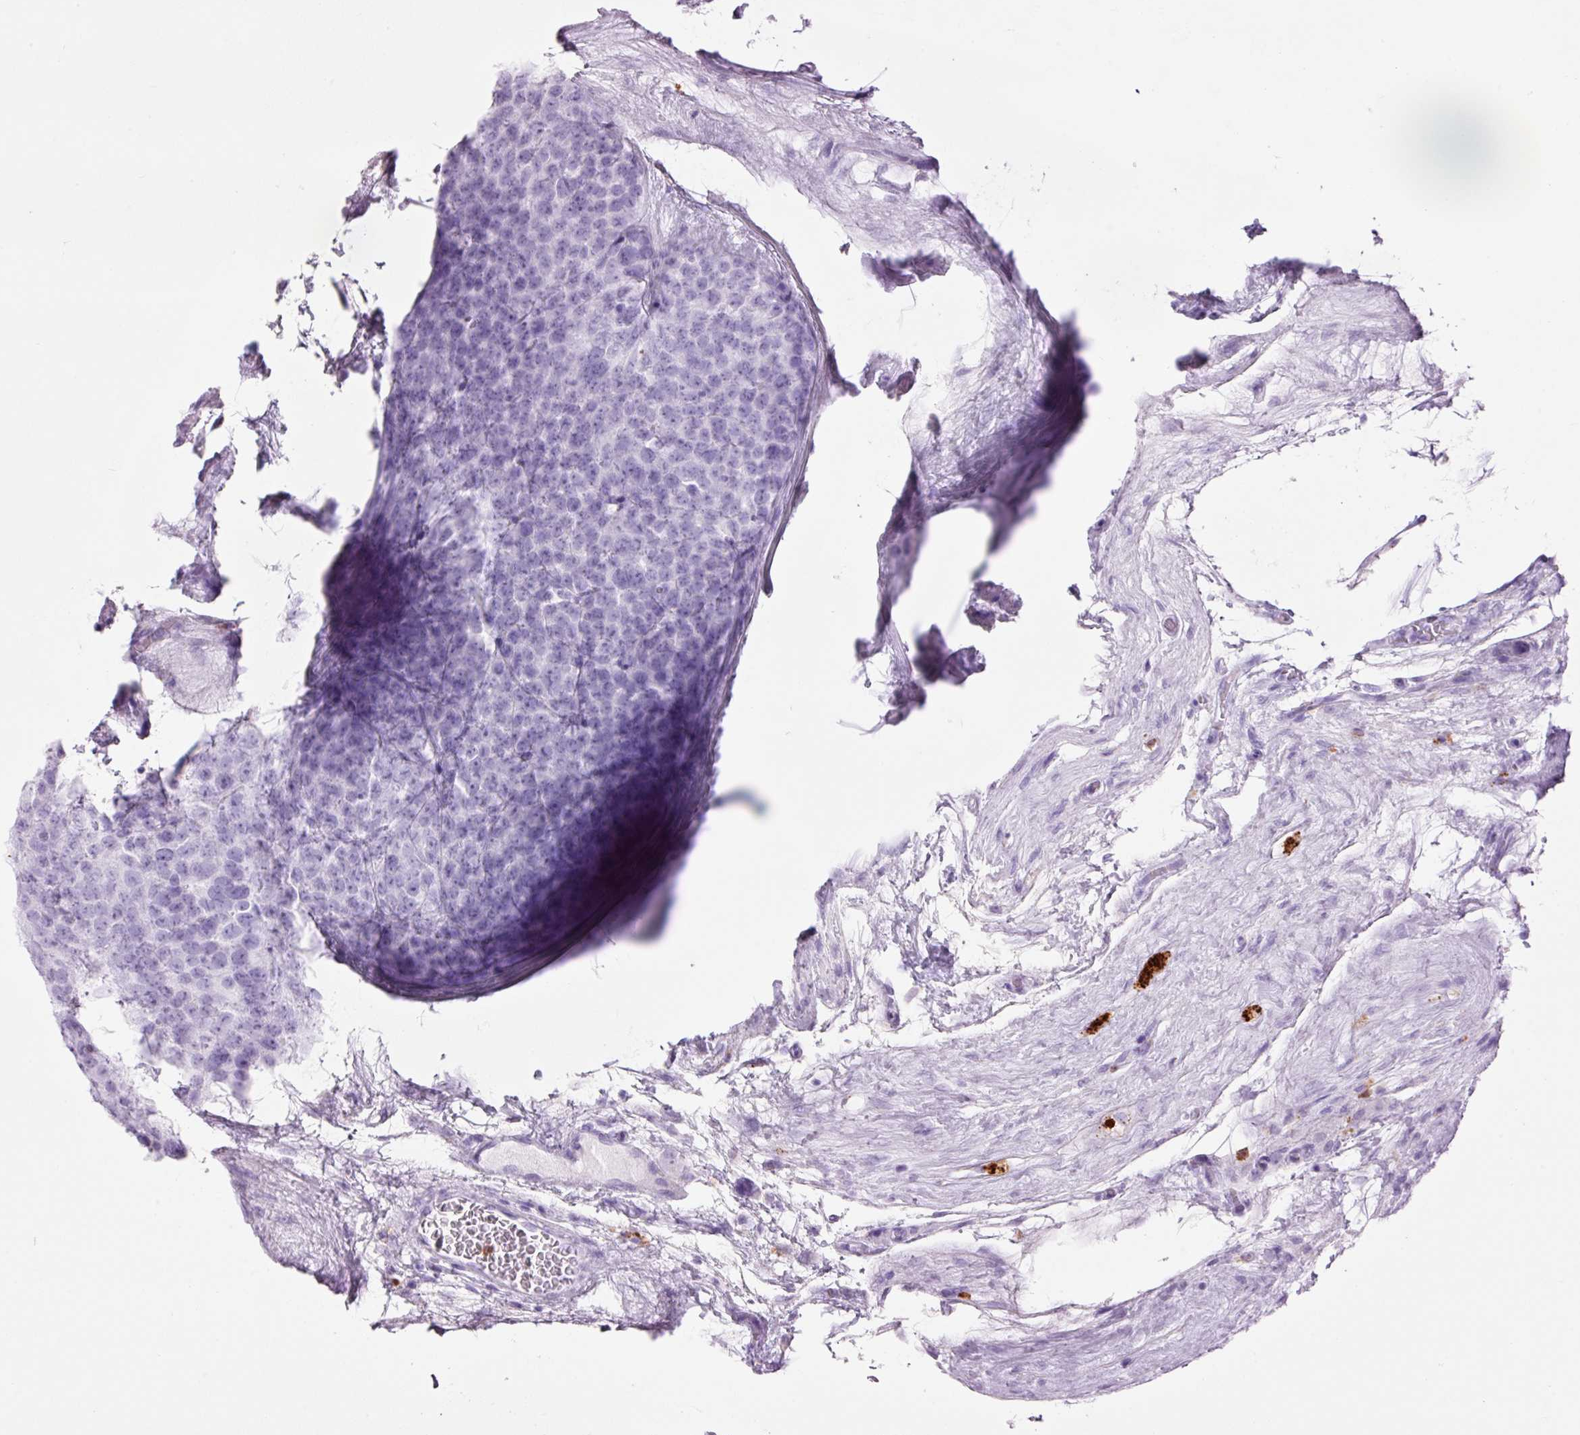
{"staining": {"intensity": "negative", "quantity": "none", "location": "none"}, "tissue": "testis cancer", "cell_type": "Tumor cells", "image_type": "cancer", "snomed": [{"axis": "morphology", "description": "Seminoma, NOS"}, {"axis": "topography", "description": "Testis"}], "caption": "An IHC image of testis cancer is shown. There is no staining in tumor cells of testis cancer. The staining is performed using DAB brown chromogen with nuclei counter-stained in using hematoxylin.", "gene": "LYZ", "patient": {"sex": "male", "age": 71}}